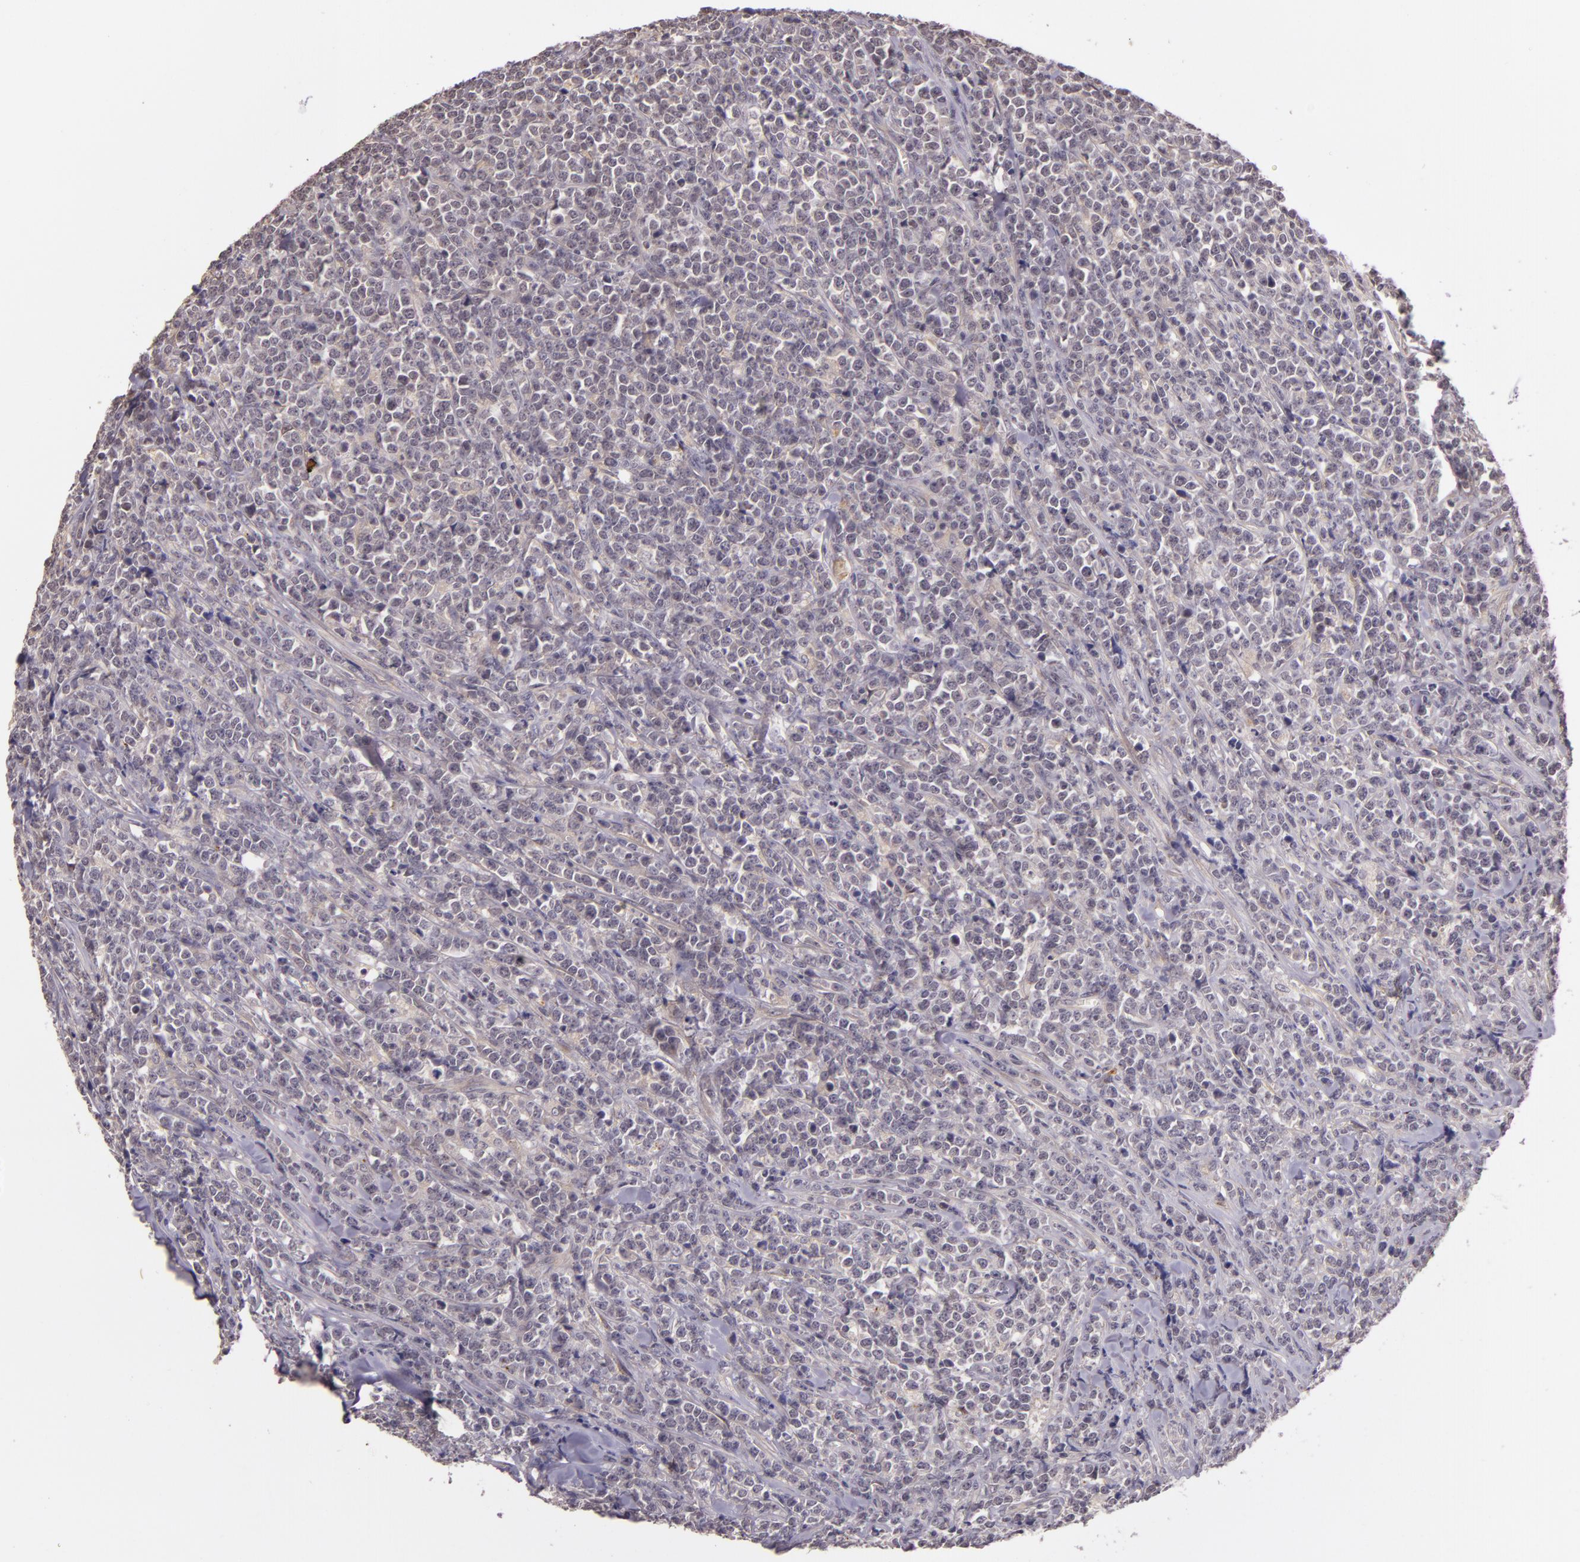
{"staining": {"intensity": "negative", "quantity": "none", "location": "none"}, "tissue": "lymphoma", "cell_type": "Tumor cells", "image_type": "cancer", "snomed": [{"axis": "morphology", "description": "Malignant lymphoma, non-Hodgkin's type, High grade"}, {"axis": "topography", "description": "Small intestine"}, {"axis": "topography", "description": "Colon"}], "caption": "Protein analysis of lymphoma shows no significant expression in tumor cells.", "gene": "ARMH4", "patient": {"sex": "male", "age": 8}}